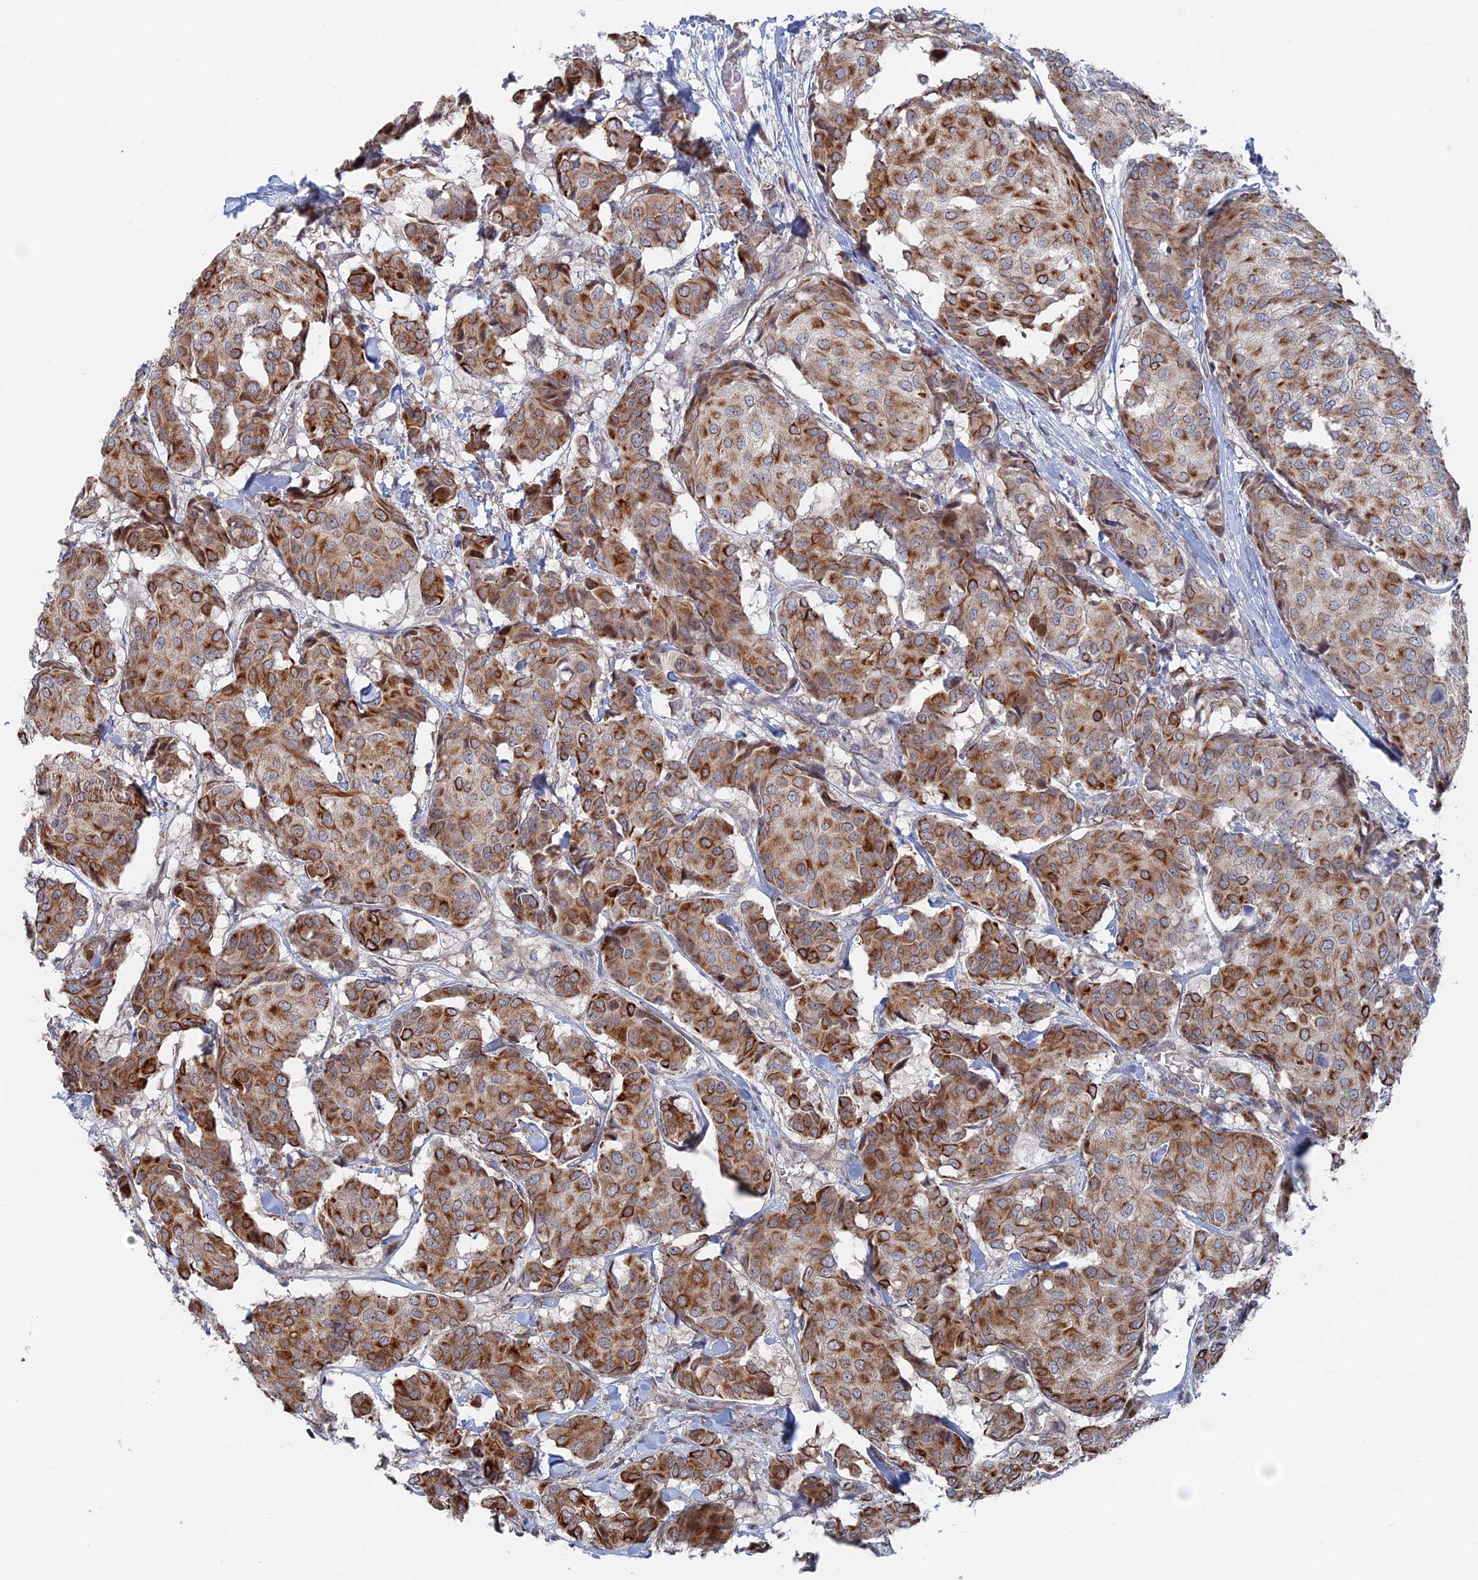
{"staining": {"intensity": "moderate", "quantity": ">75%", "location": "cytoplasmic/membranous"}, "tissue": "breast cancer", "cell_type": "Tumor cells", "image_type": "cancer", "snomed": [{"axis": "morphology", "description": "Duct carcinoma"}, {"axis": "topography", "description": "Breast"}], "caption": "A high-resolution image shows immunohistochemistry staining of breast cancer (intraductal carcinoma), which demonstrates moderate cytoplasmic/membranous staining in approximately >75% of tumor cells.", "gene": "IL7", "patient": {"sex": "female", "age": 75}}